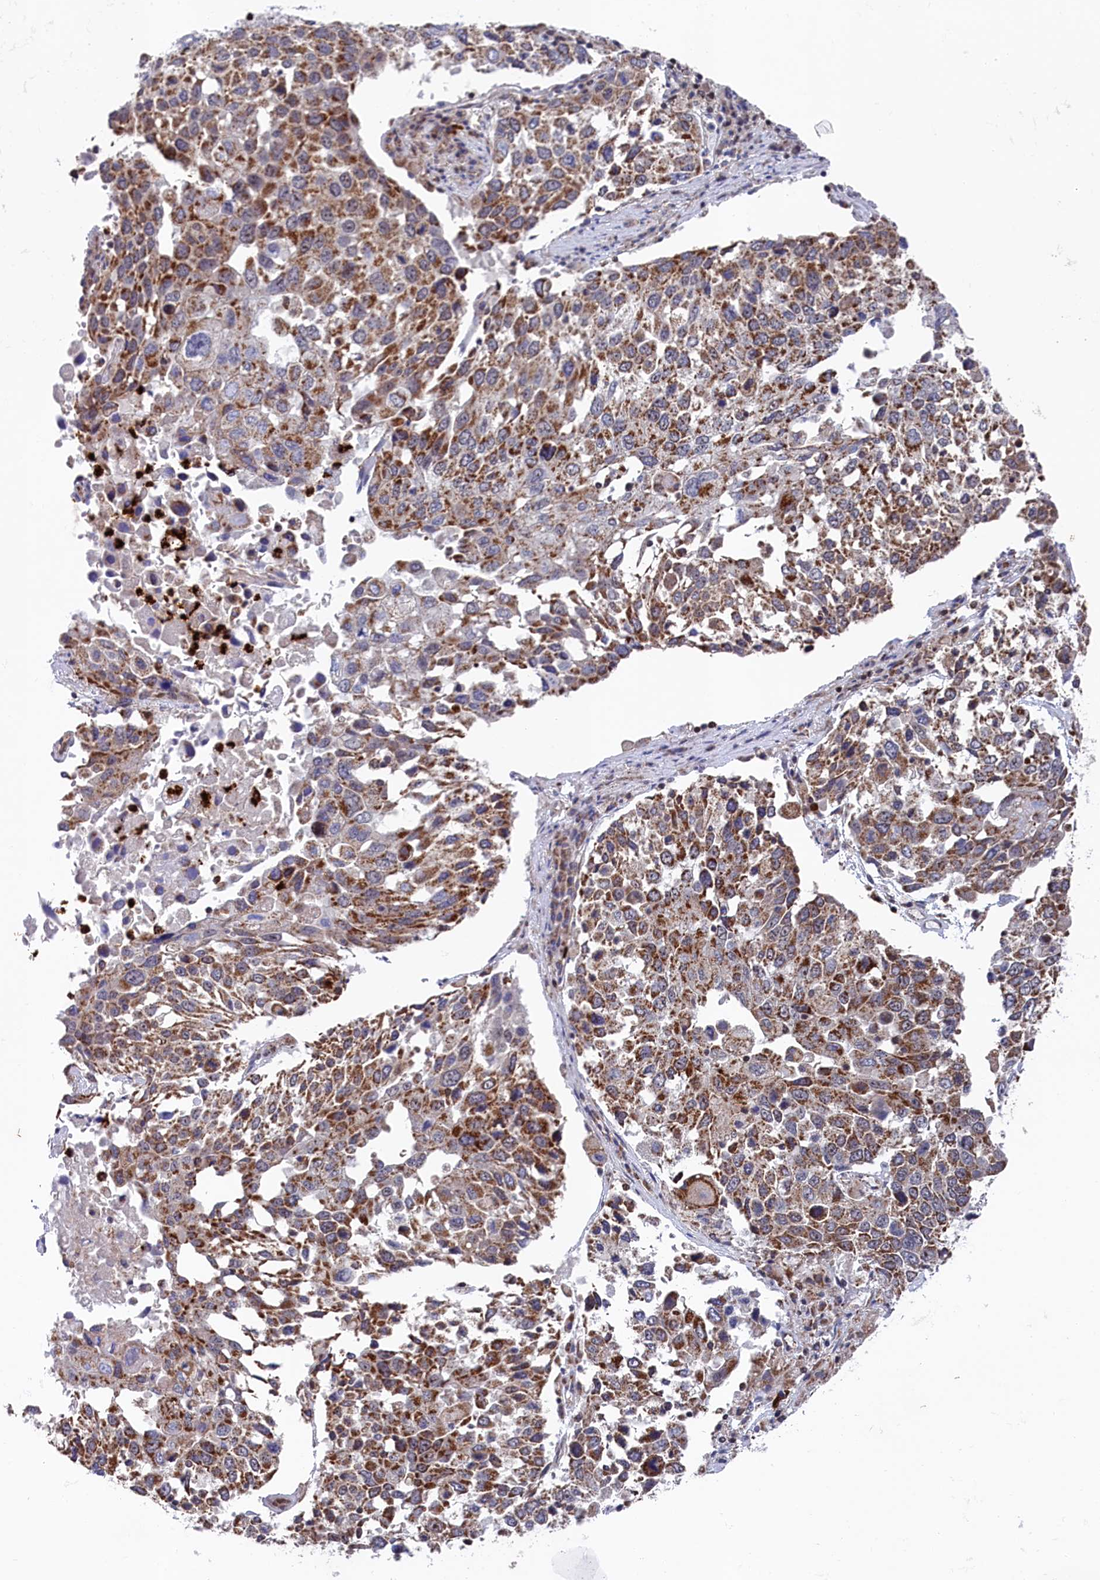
{"staining": {"intensity": "moderate", "quantity": ">75%", "location": "cytoplasmic/membranous"}, "tissue": "lung cancer", "cell_type": "Tumor cells", "image_type": "cancer", "snomed": [{"axis": "morphology", "description": "Squamous cell carcinoma, NOS"}, {"axis": "topography", "description": "Lung"}], "caption": "A high-resolution image shows immunohistochemistry staining of lung squamous cell carcinoma, which shows moderate cytoplasmic/membranous expression in about >75% of tumor cells.", "gene": "CHCHD1", "patient": {"sex": "male", "age": 65}}